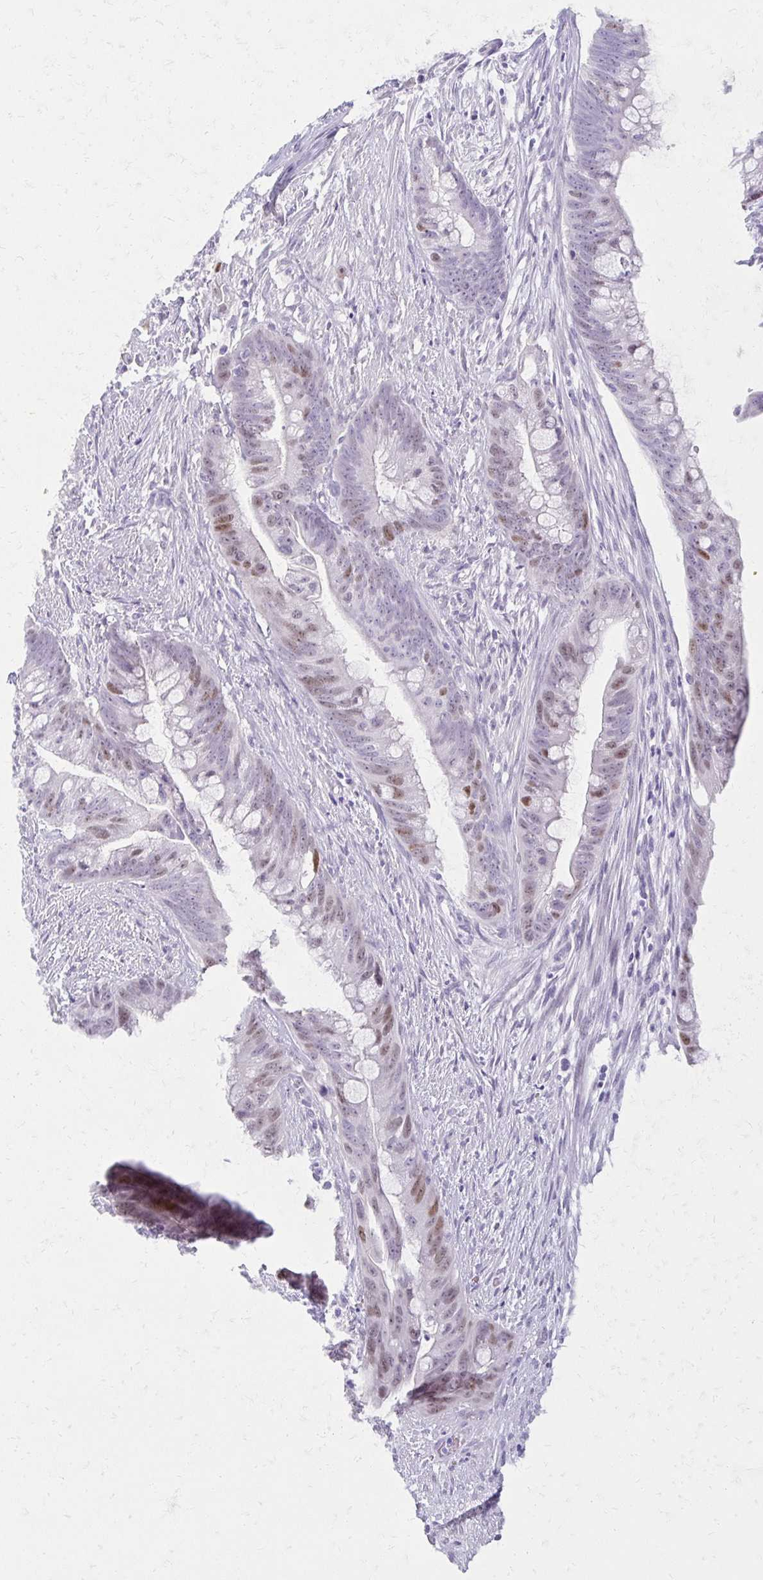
{"staining": {"intensity": "moderate", "quantity": "<25%", "location": "nuclear"}, "tissue": "colorectal cancer", "cell_type": "Tumor cells", "image_type": "cancer", "snomed": [{"axis": "morphology", "description": "Adenocarcinoma, NOS"}, {"axis": "topography", "description": "Colon"}], "caption": "A brown stain labels moderate nuclear staining of a protein in colorectal adenocarcinoma tumor cells.", "gene": "MORC4", "patient": {"sex": "male", "age": 62}}